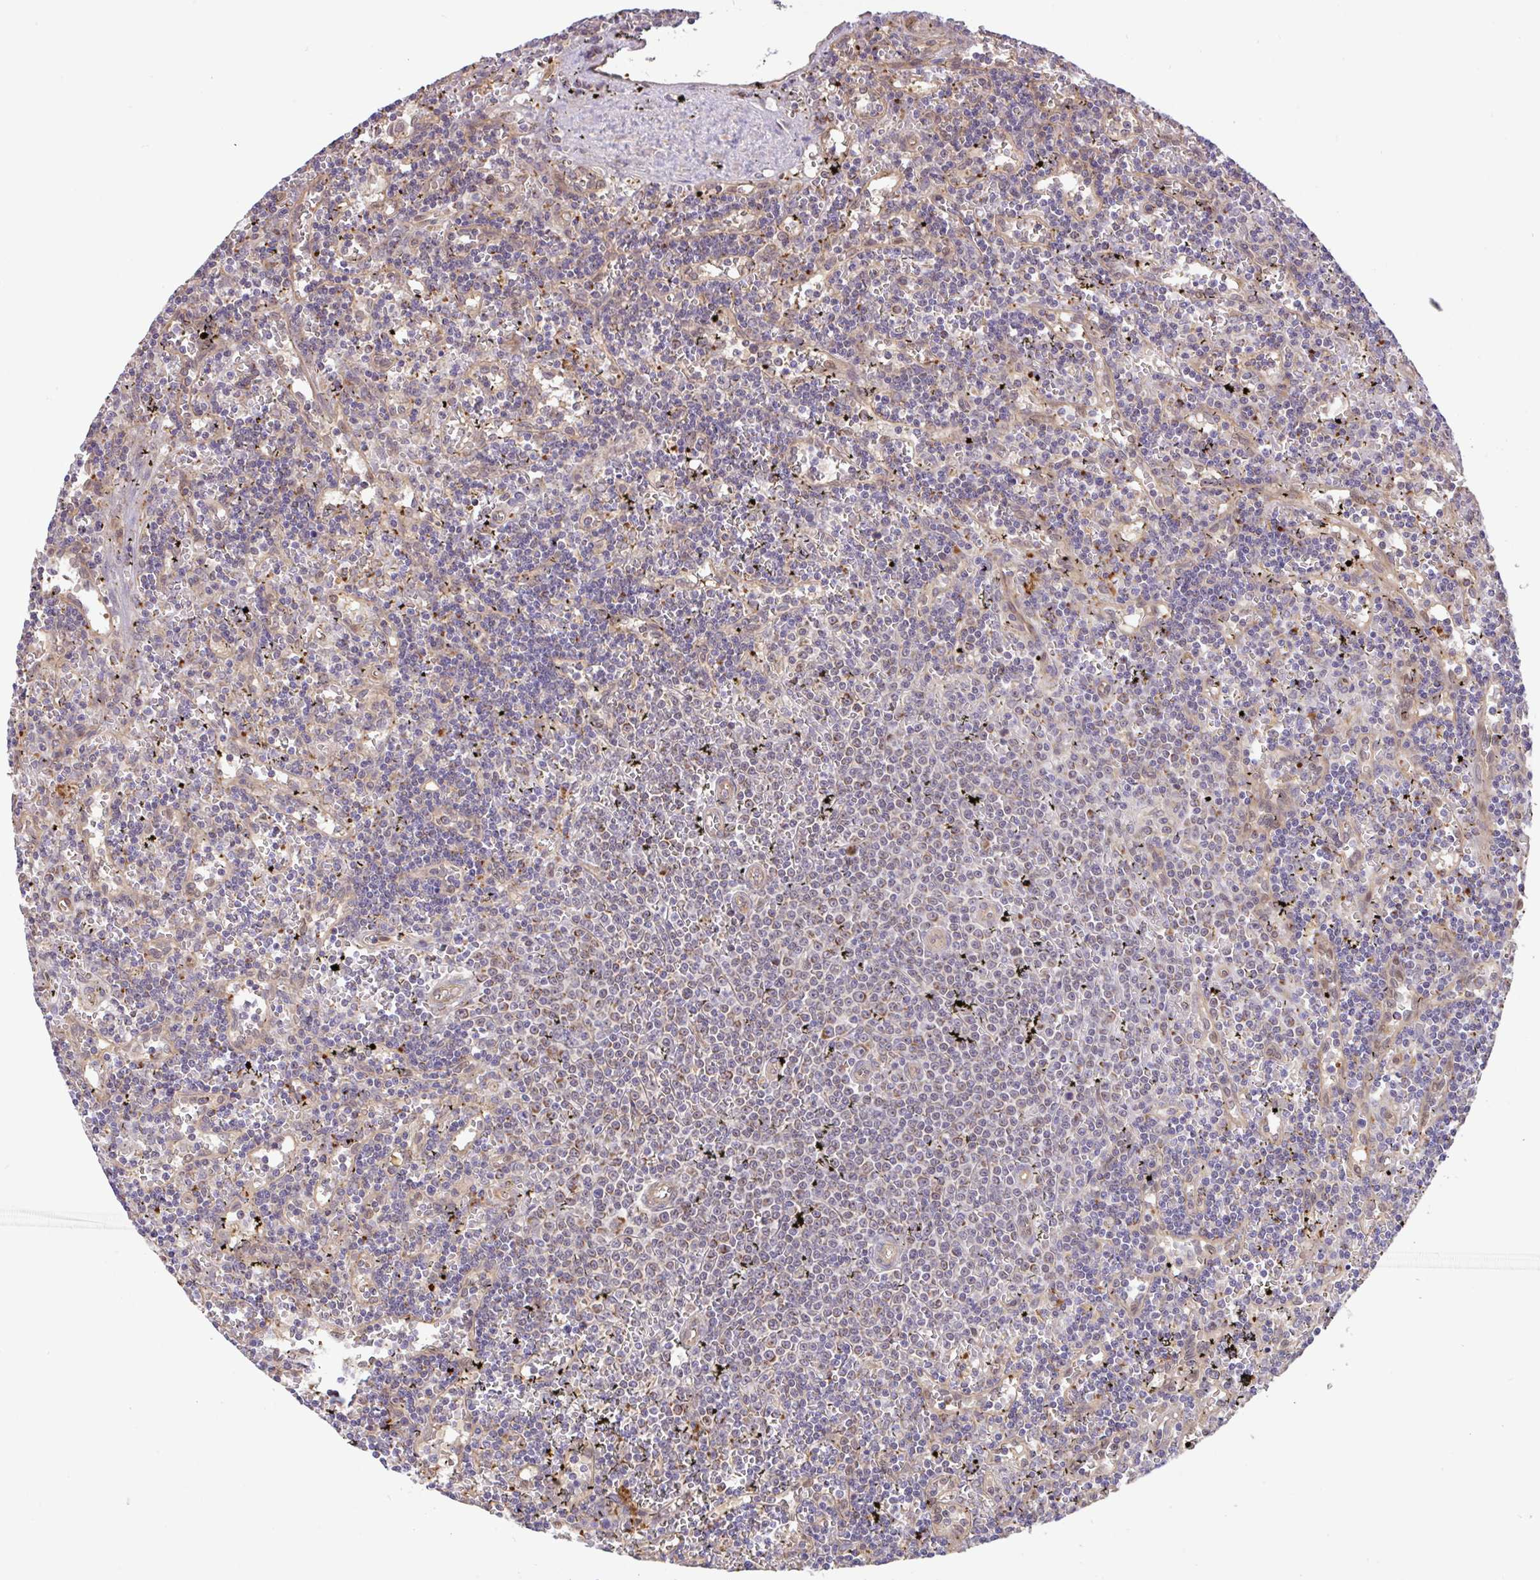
{"staining": {"intensity": "negative", "quantity": "none", "location": "none"}, "tissue": "lymphoma", "cell_type": "Tumor cells", "image_type": "cancer", "snomed": [{"axis": "morphology", "description": "Malignant lymphoma, non-Hodgkin's type, Low grade"}, {"axis": "topography", "description": "Spleen"}], "caption": "IHC of malignant lymphoma, non-Hodgkin's type (low-grade) exhibits no positivity in tumor cells.", "gene": "DLEU7", "patient": {"sex": "male", "age": 60}}